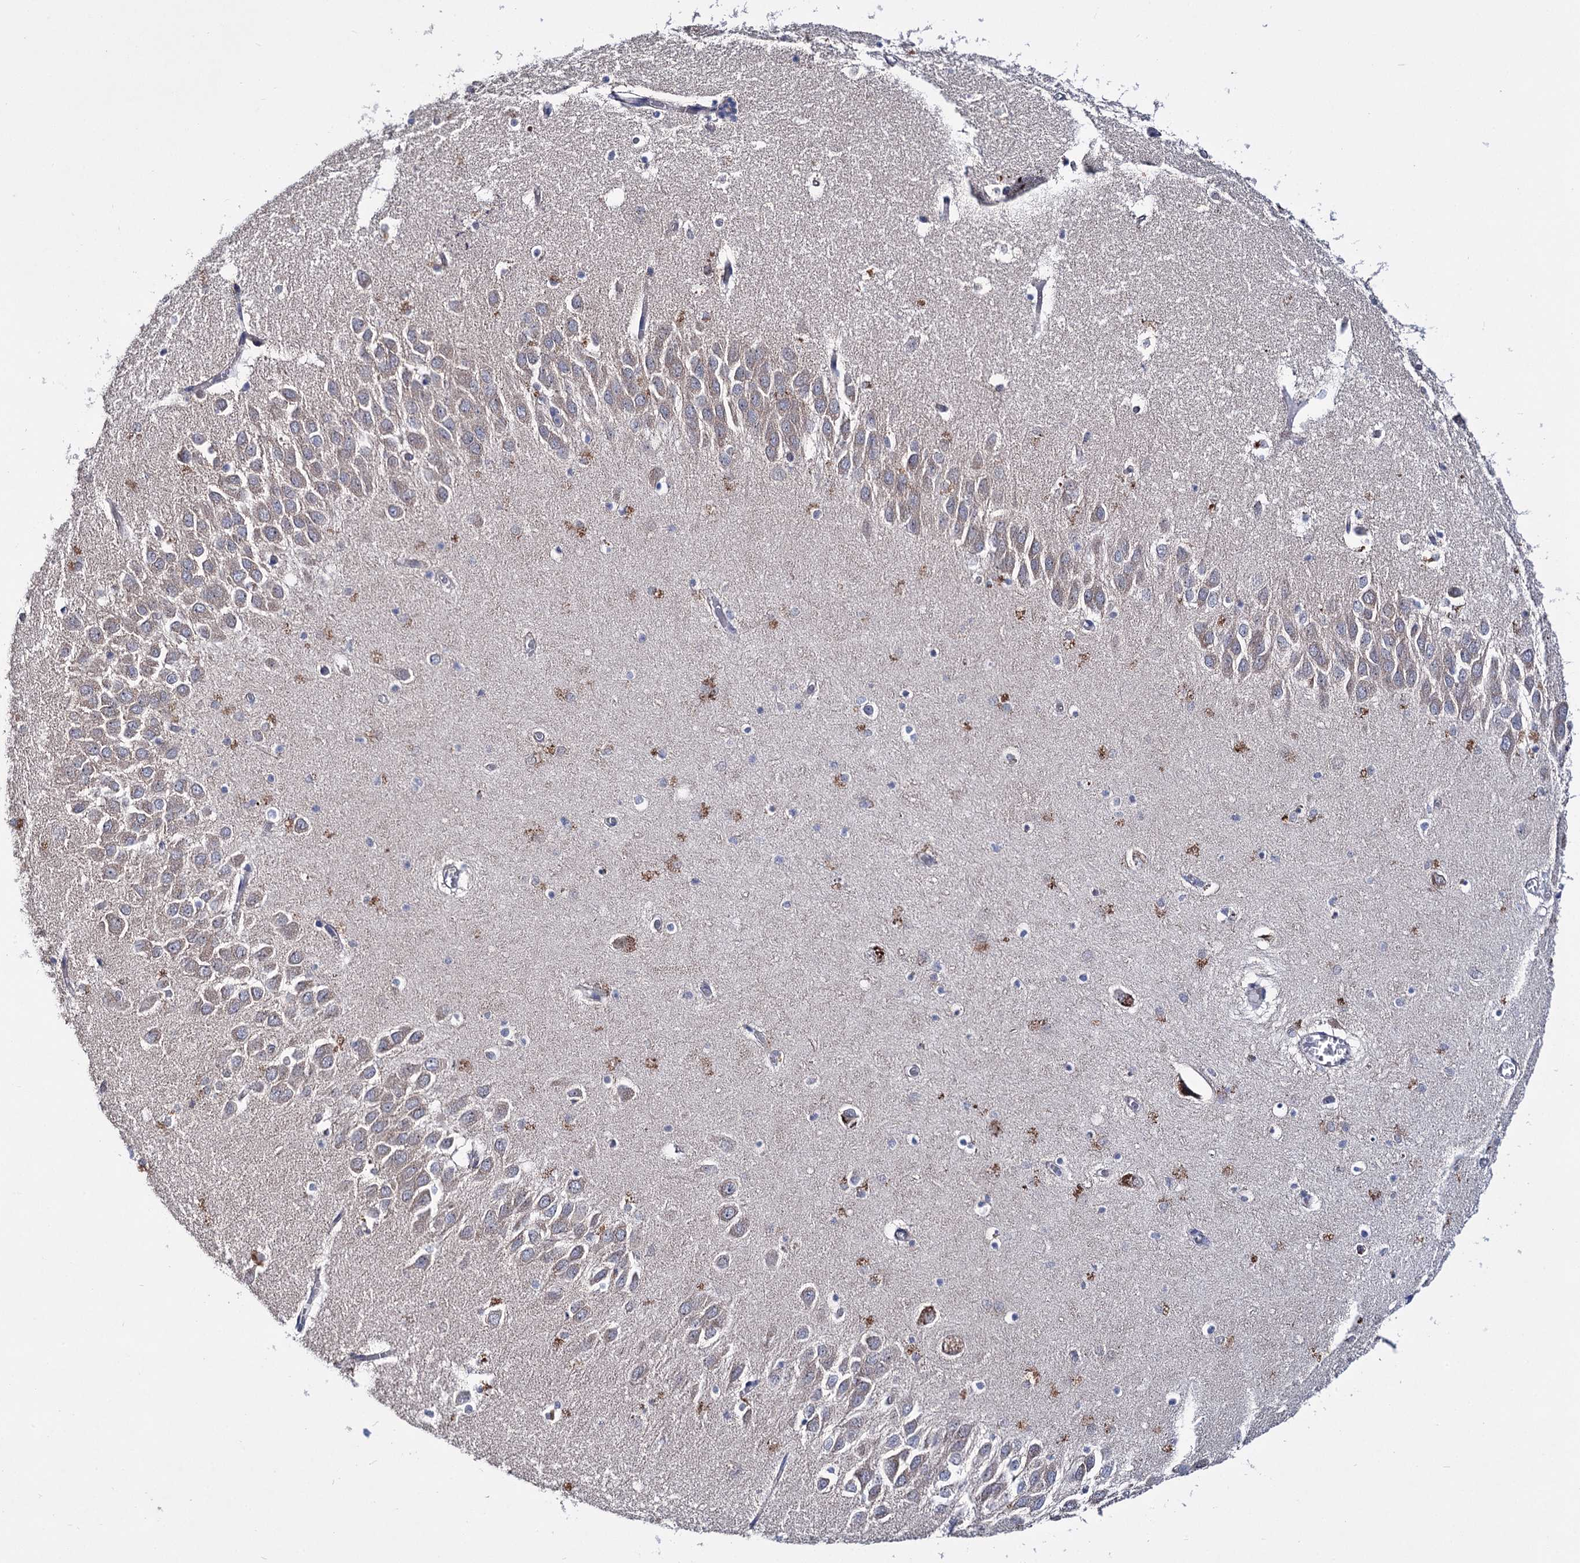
{"staining": {"intensity": "moderate", "quantity": "<25%", "location": "cytoplasmic/membranous"}, "tissue": "hippocampus", "cell_type": "Glial cells", "image_type": "normal", "snomed": [{"axis": "morphology", "description": "Normal tissue, NOS"}, {"axis": "topography", "description": "Hippocampus"}], "caption": "Protein staining demonstrates moderate cytoplasmic/membranous expression in about <25% of glial cells in normal hippocampus.", "gene": "CLPB", "patient": {"sex": "male", "age": 70}}